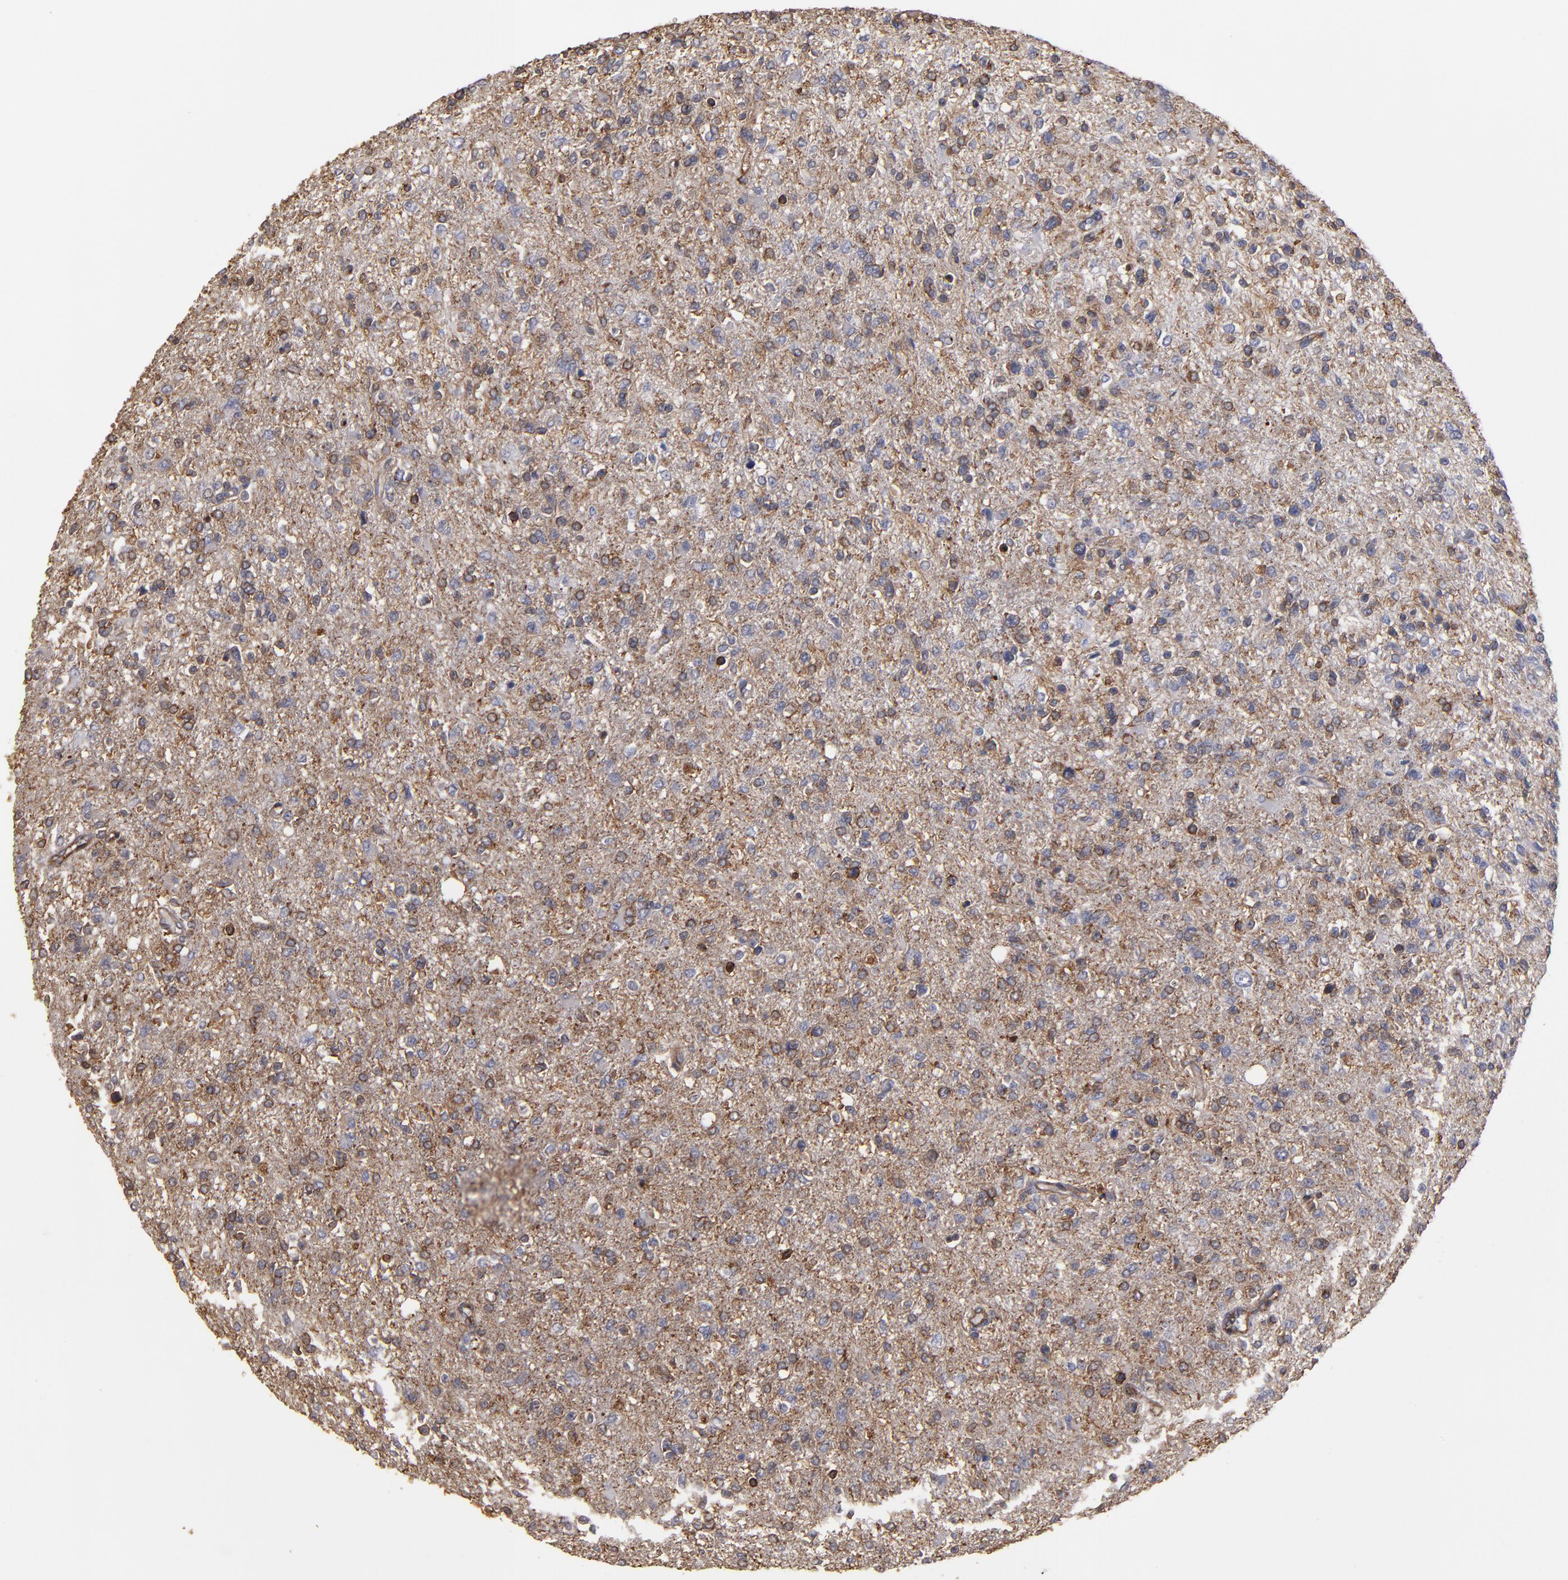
{"staining": {"intensity": "moderate", "quantity": "25%-75%", "location": "cytoplasmic/membranous"}, "tissue": "glioma", "cell_type": "Tumor cells", "image_type": "cancer", "snomed": [{"axis": "morphology", "description": "Glioma, malignant, High grade"}, {"axis": "topography", "description": "Cerebral cortex"}], "caption": "Immunohistochemical staining of human malignant high-grade glioma exhibits medium levels of moderate cytoplasmic/membranous positivity in approximately 25%-75% of tumor cells.", "gene": "ACTN4", "patient": {"sex": "male", "age": 76}}